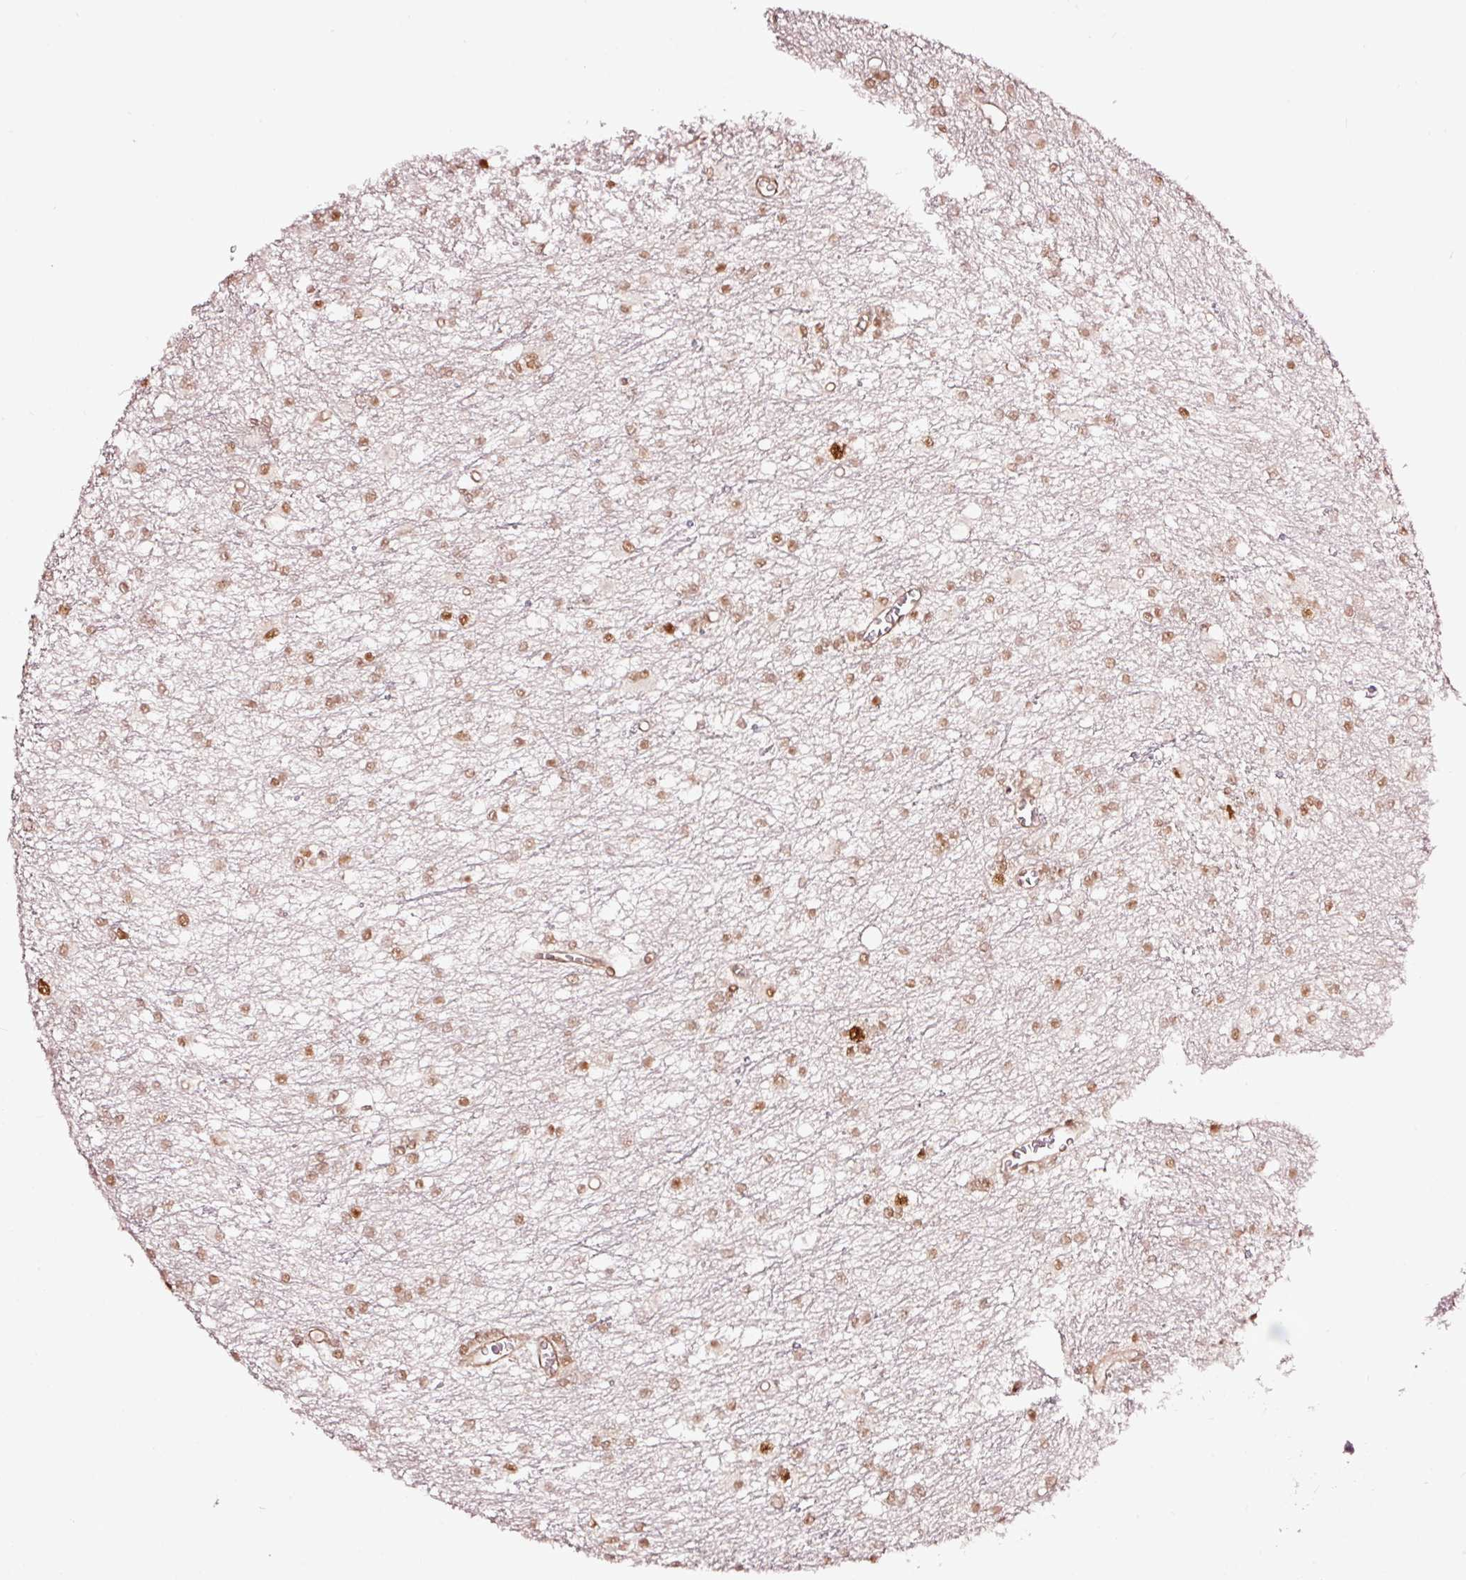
{"staining": {"intensity": "moderate", "quantity": ">75%", "location": "nuclear"}, "tissue": "glioma", "cell_type": "Tumor cells", "image_type": "cancer", "snomed": [{"axis": "morphology", "description": "Glioma, malignant, High grade"}, {"axis": "topography", "description": "Brain"}], "caption": "Human glioma stained with a brown dye reveals moderate nuclear positive staining in approximately >75% of tumor cells.", "gene": "TPM1", "patient": {"sex": "male", "age": 48}}